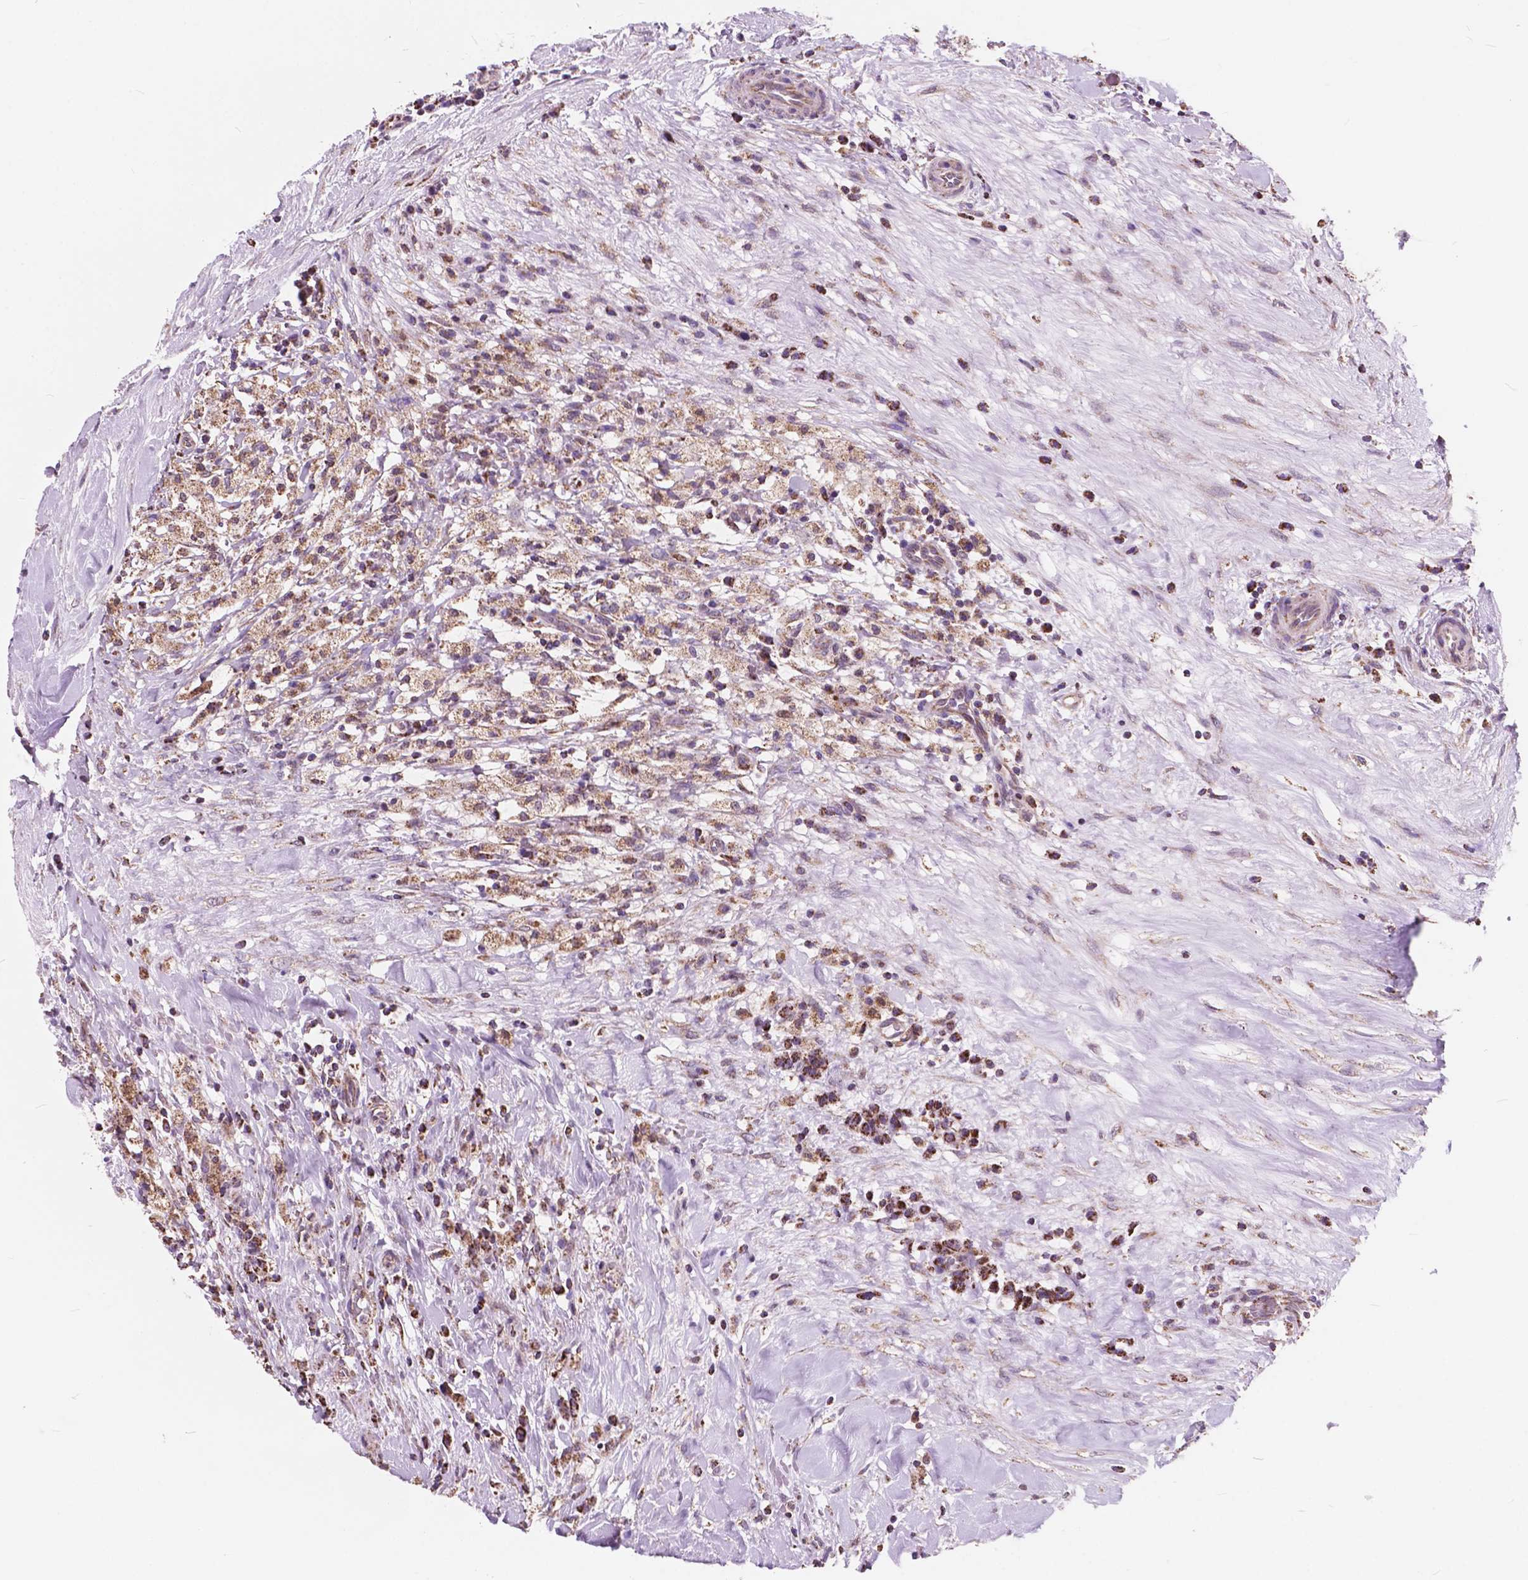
{"staining": {"intensity": "weak", "quantity": ">75%", "location": "cytoplasmic/membranous"}, "tissue": "testis cancer", "cell_type": "Tumor cells", "image_type": "cancer", "snomed": [{"axis": "morphology", "description": "Necrosis, NOS"}, {"axis": "morphology", "description": "Carcinoma, Embryonal, NOS"}, {"axis": "topography", "description": "Testis"}], "caption": "IHC of testis embryonal carcinoma demonstrates low levels of weak cytoplasmic/membranous positivity in about >75% of tumor cells.", "gene": "SCOC", "patient": {"sex": "male", "age": 19}}